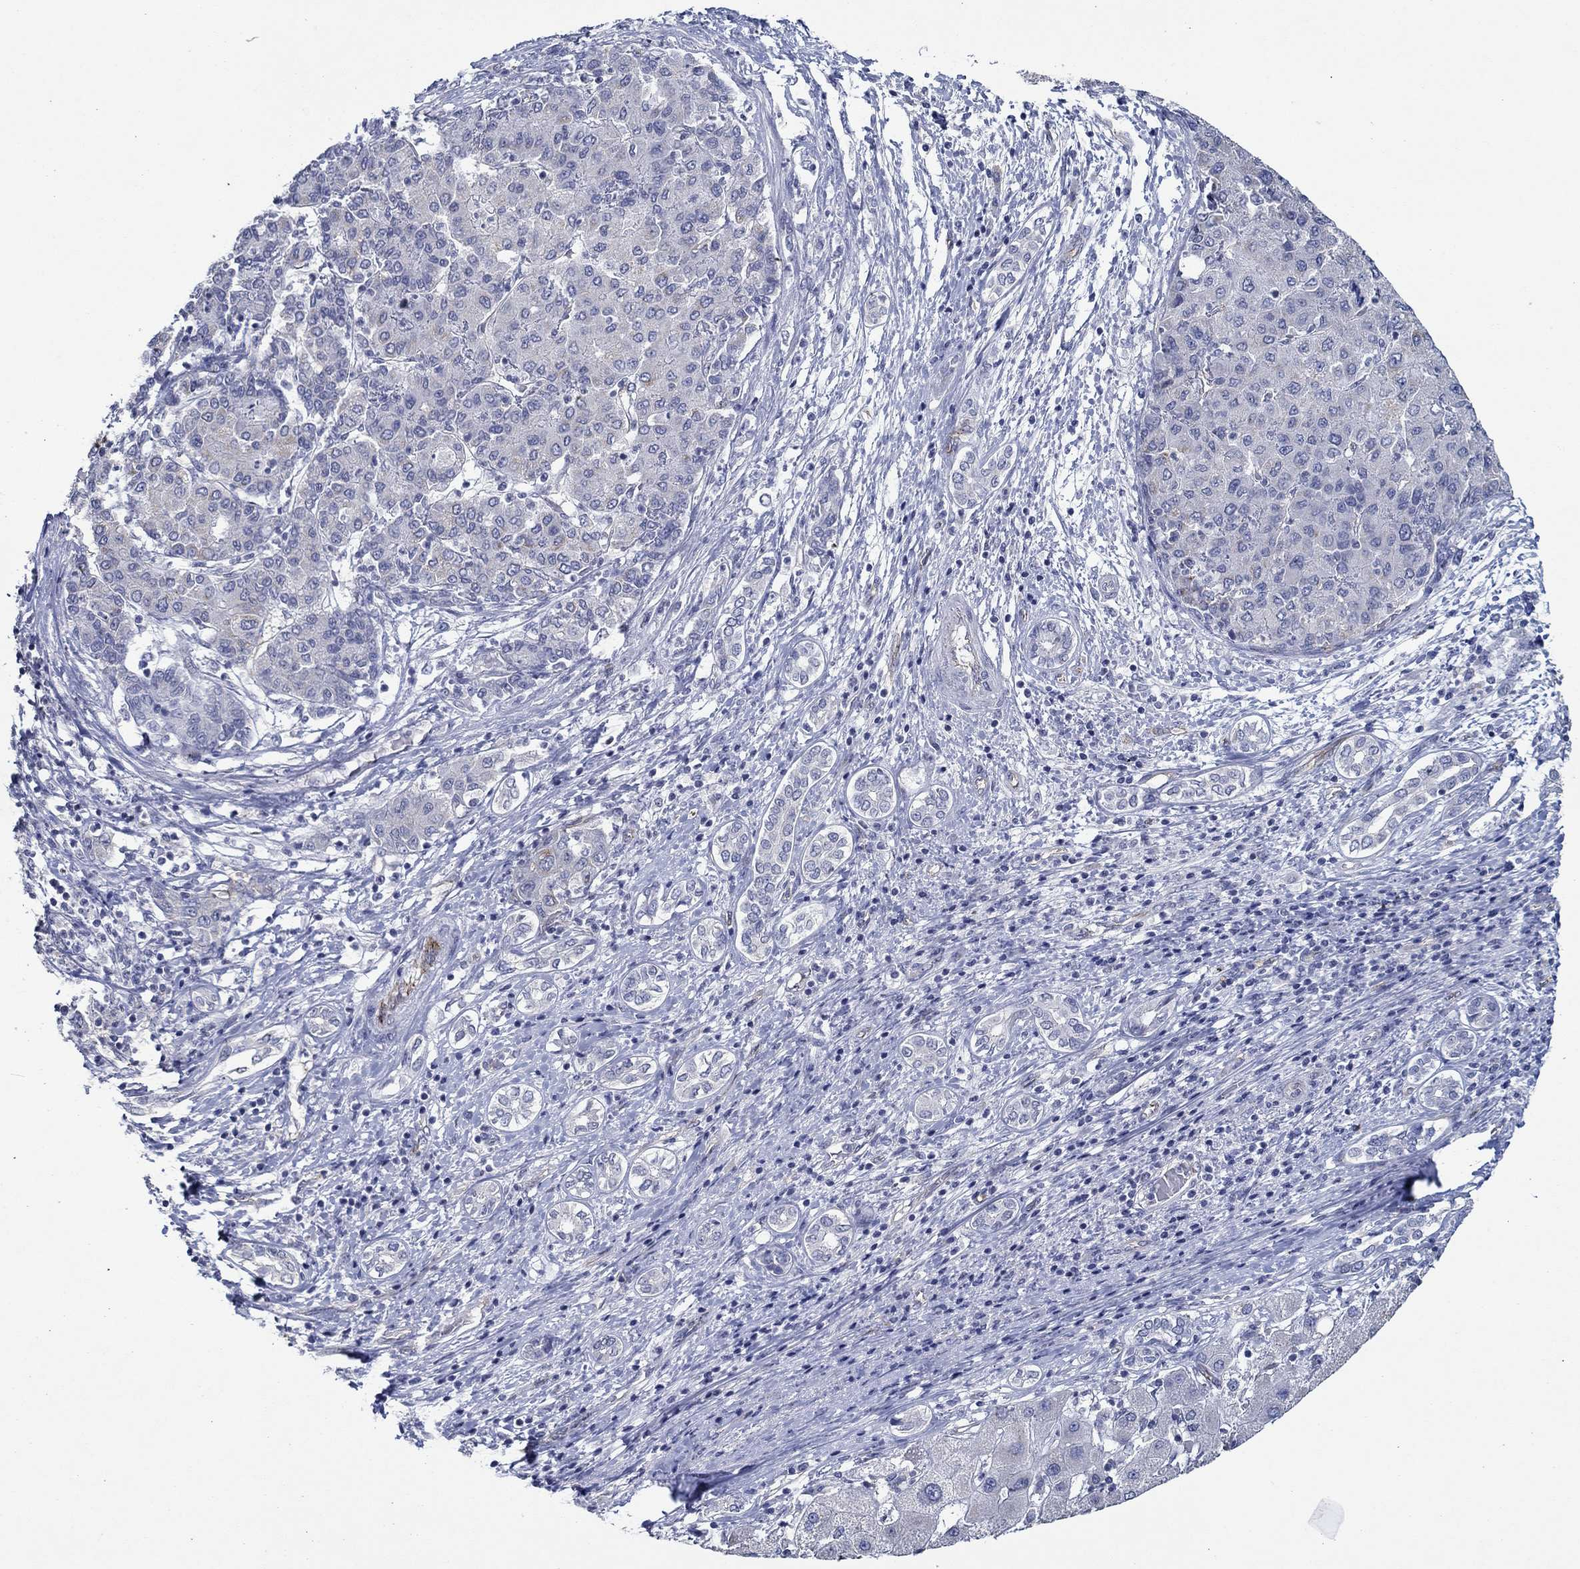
{"staining": {"intensity": "negative", "quantity": "none", "location": "none"}, "tissue": "liver cancer", "cell_type": "Tumor cells", "image_type": "cancer", "snomed": [{"axis": "morphology", "description": "Carcinoma, Hepatocellular, NOS"}, {"axis": "topography", "description": "Liver"}], "caption": "Immunohistochemical staining of human liver cancer exhibits no significant positivity in tumor cells.", "gene": "GJA5", "patient": {"sex": "male", "age": 65}}